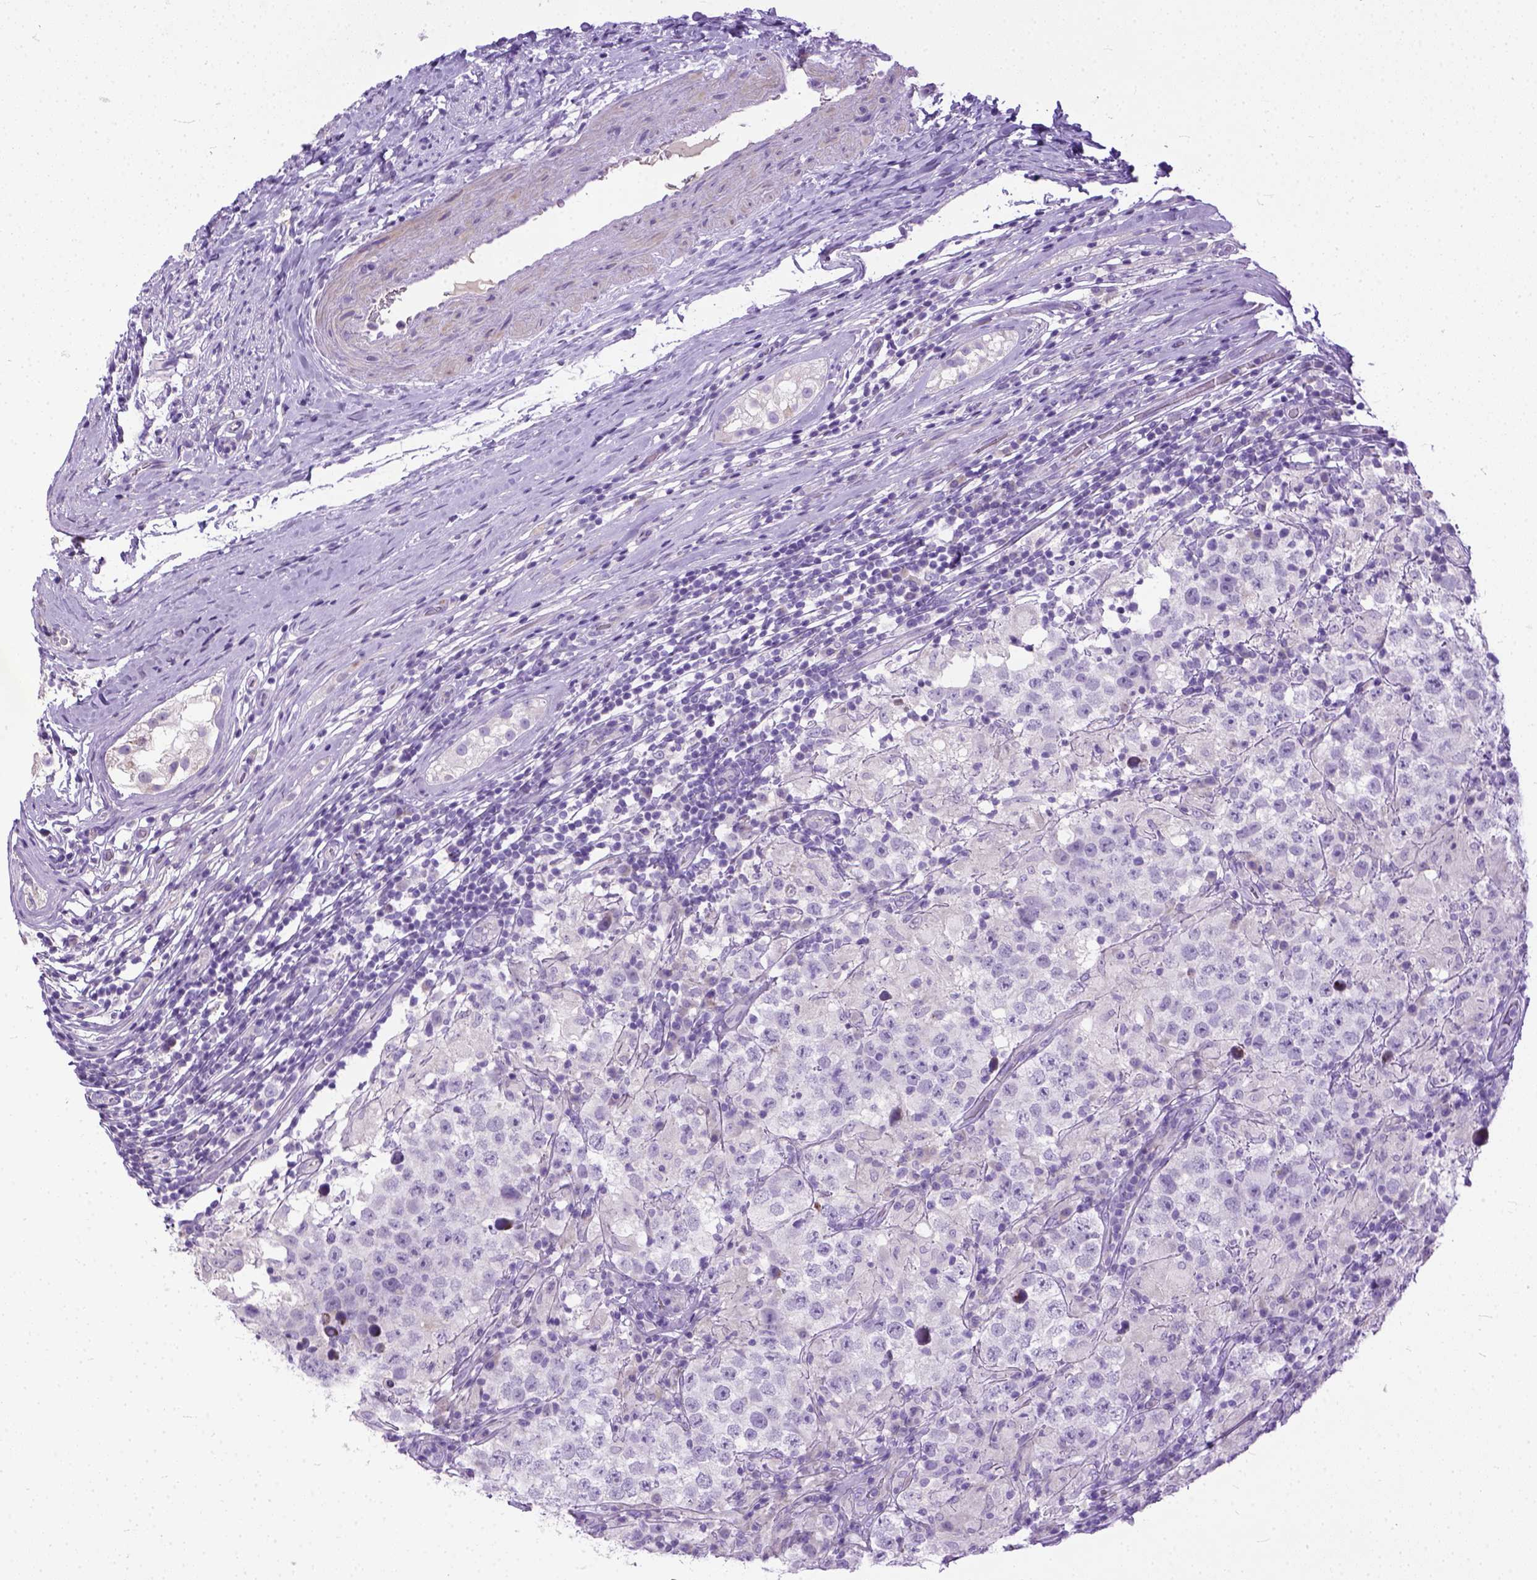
{"staining": {"intensity": "negative", "quantity": "none", "location": "none"}, "tissue": "testis cancer", "cell_type": "Tumor cells", "image_type": "cancer", "snomed": [{"axis": "morphology", "description": "Seminoma, NOS"}, {"axis": "morphology", "description": "Carcinoma, Embryonal, NOS"}, {"axis": "topography", "description": "Testis"}], "caption": "DAB immunohistochemical staining of human embryonal carcinoma (testis) exhibits no significant expression in tumor cells.", "gene": "PLK5", "patient": {"sex": "male", "age": 41}}